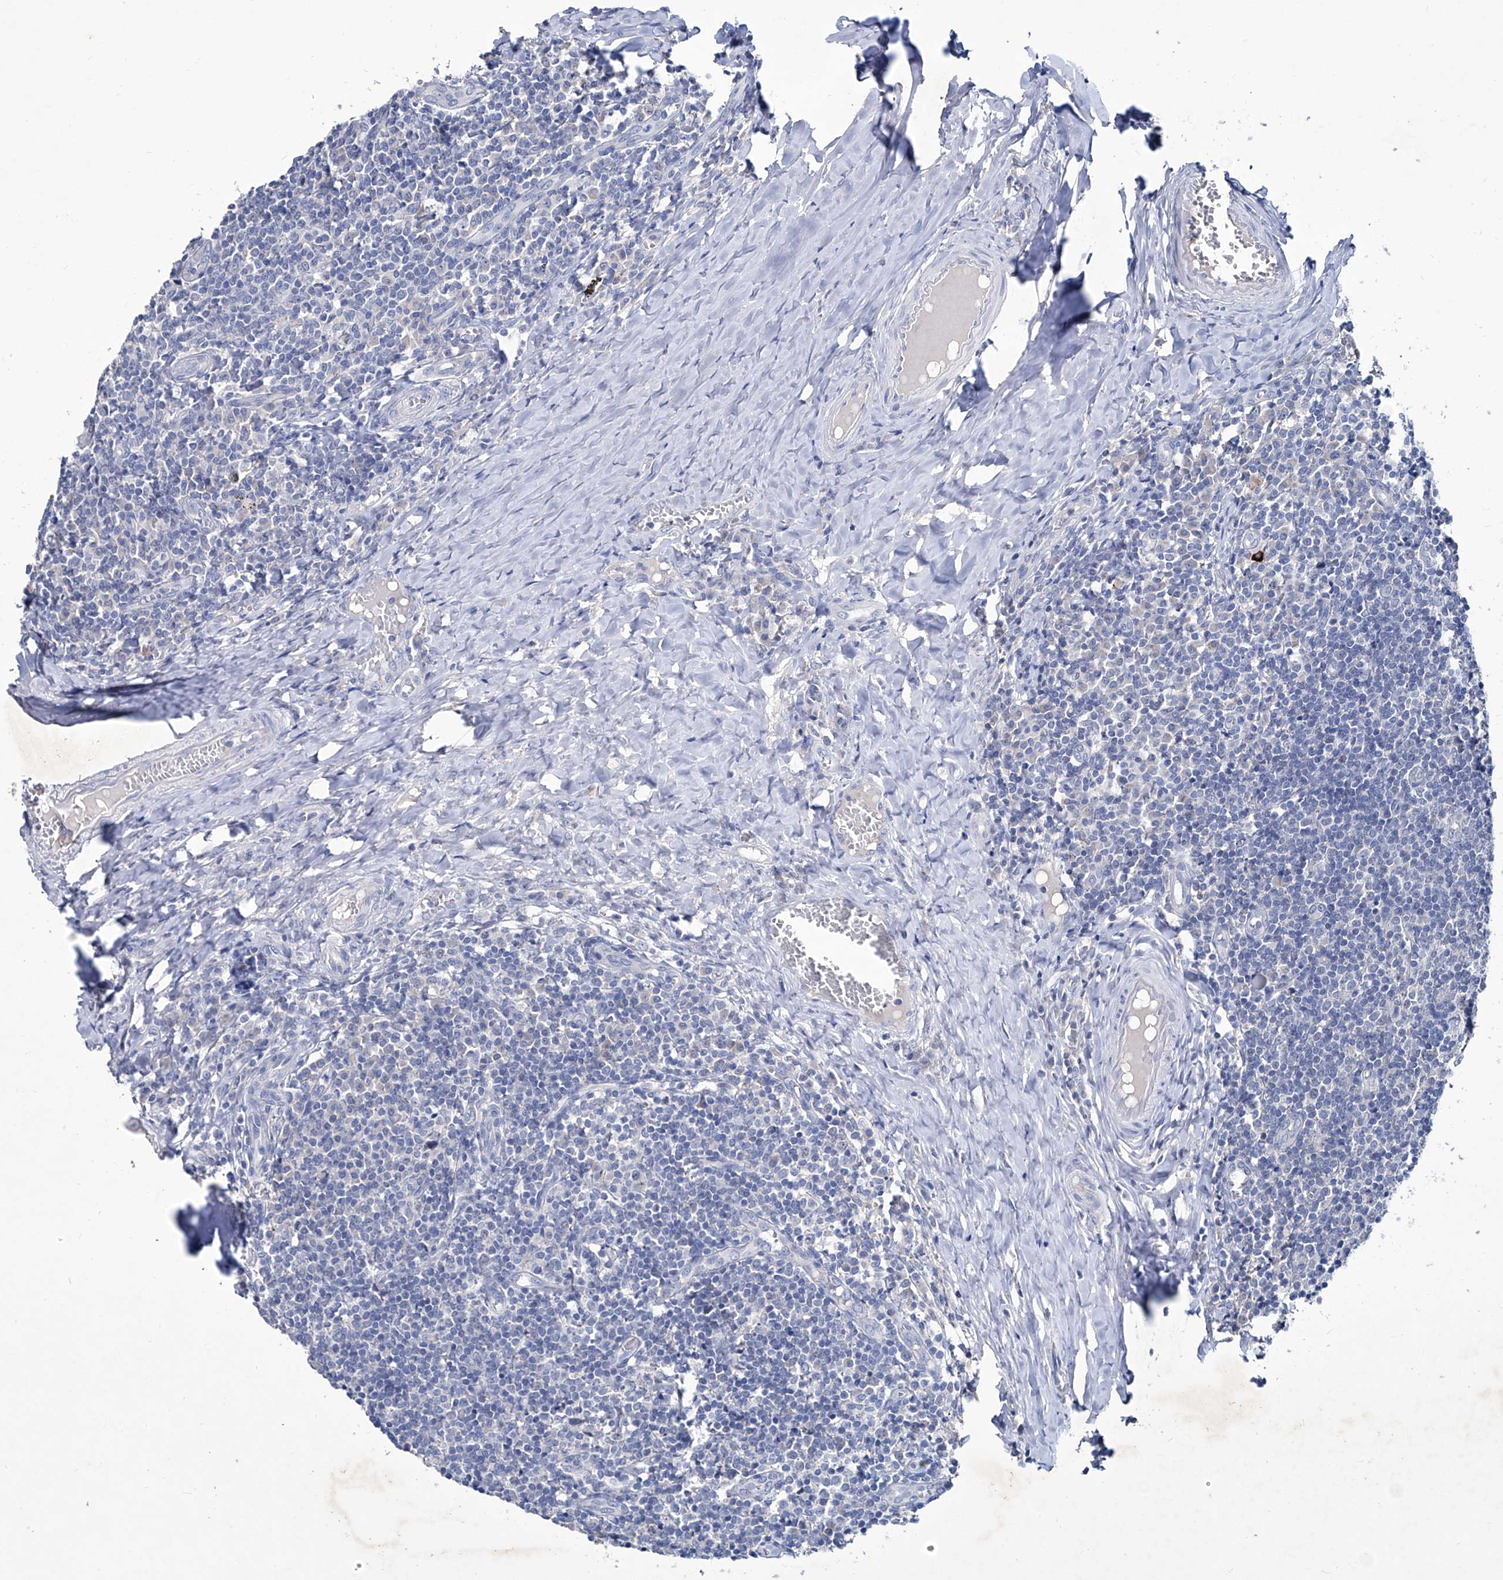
{"staining": {"intensity": "negative", "quantity": "none", "location": "none"}, "tissue": "tonsil", "cell_type": "Germinal center cells", "image_type": "normal", "snomed": [{"axis": "morphology", "description": "Normal tissue, NOS"}, {"axis": "topography", "description": "Tonsil"}], "caption": "DAB immunohistochemical staining of normal human tonsil exhibits no significant staining in germinal center cells. (Stains: DAB (3,3'-diaminobenzidine) IHC with hematoxylin counter stain, Microscopy: brightfield microscopy at high magnification).", "gene": "KLHL17", "patient": {"sex": "female", "age": 19}}